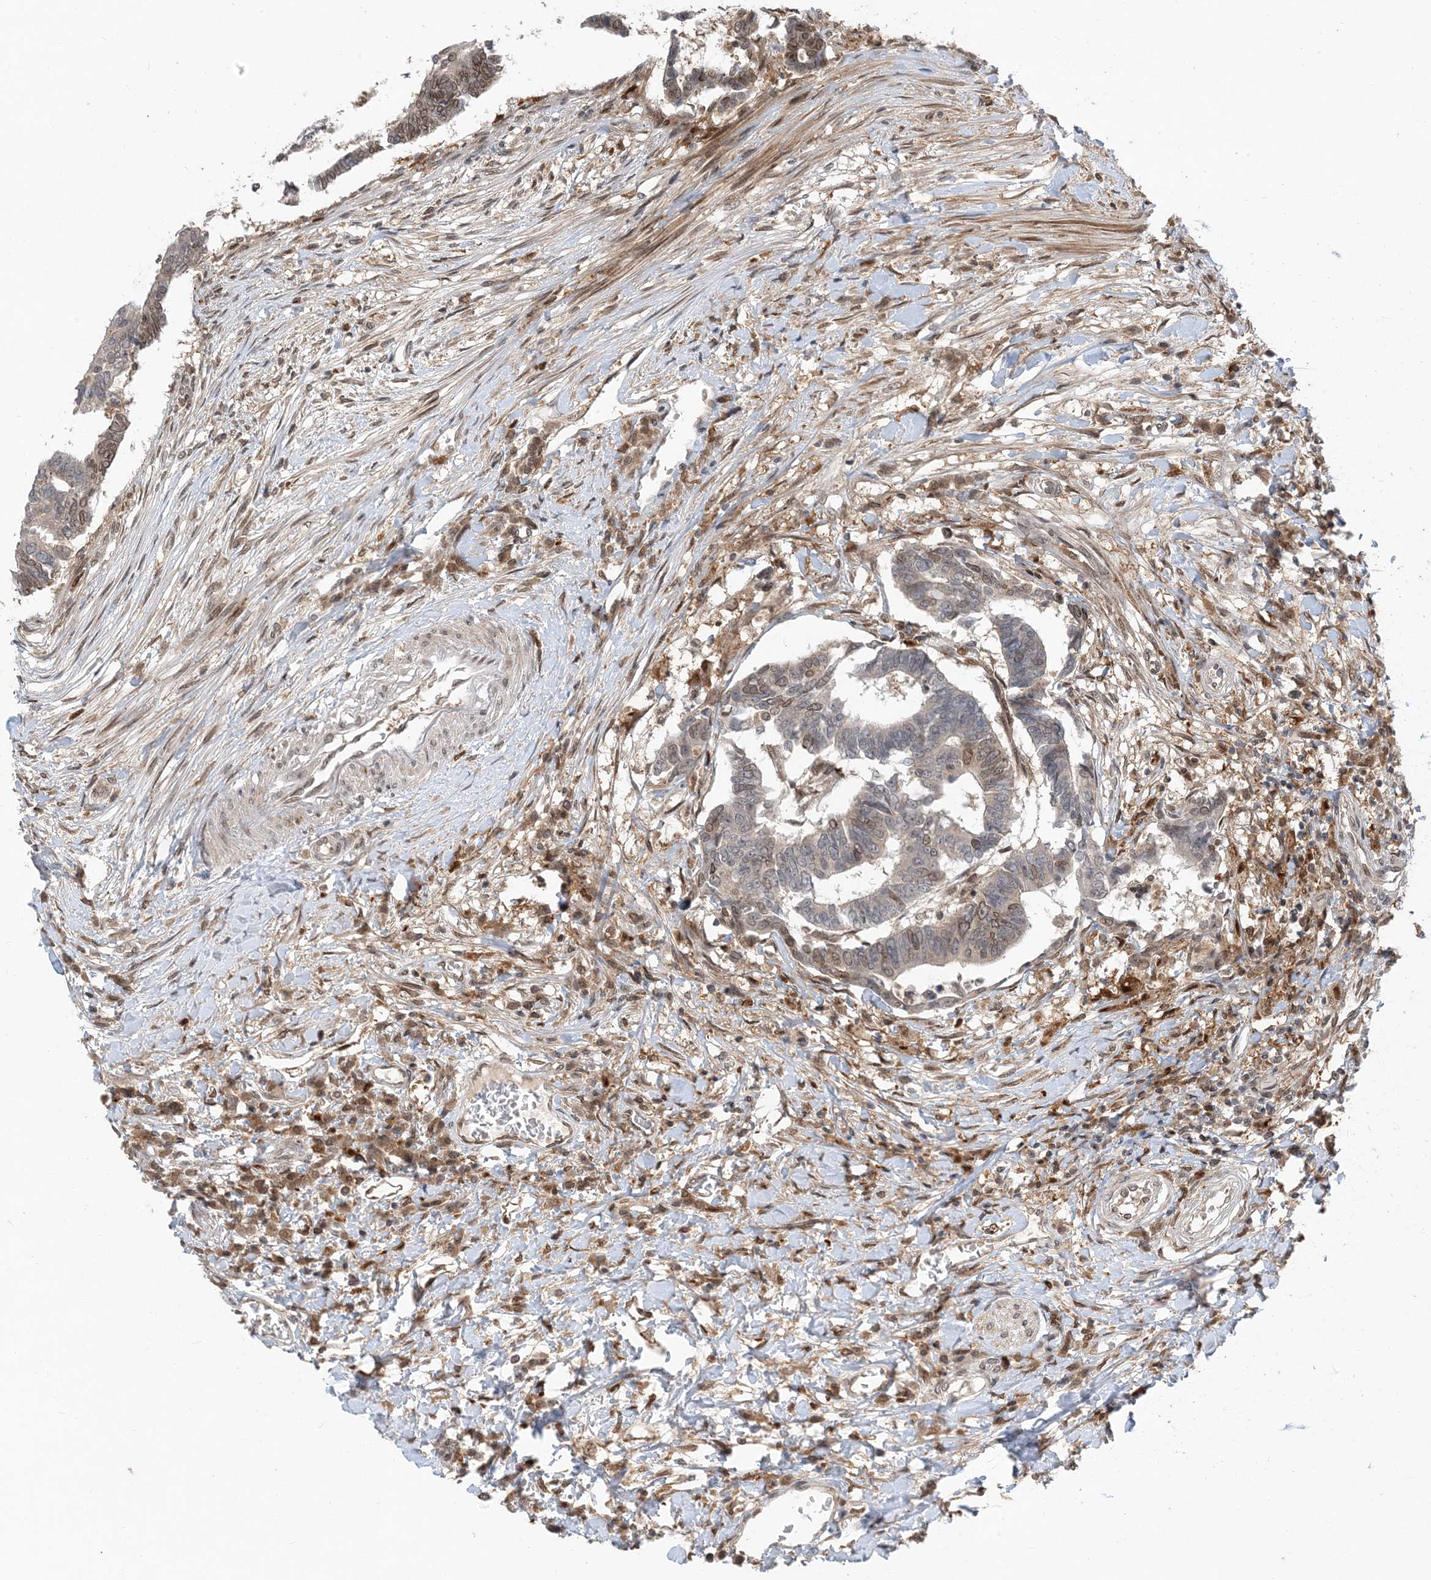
{"staining": {"intensity": "weak", "quantity": "<25%", "location": "cytoplasmic/membranous,nuclear"}, "tissue": "colorectal cancer", "cell_type": "Tumor cells", "image_type": "cancer", "snomed": [{"axis": "morphology", "description": "Adenocarcinoma, NOS"}, {"axis": "topography", "description": "Rectum"}], "caption": "Tumor cells are negative for brown protein staining in colorectal cancer (adenocarcinoma).", "gene": "NAGK", "patient": {"sex": "female", "age": 65}}